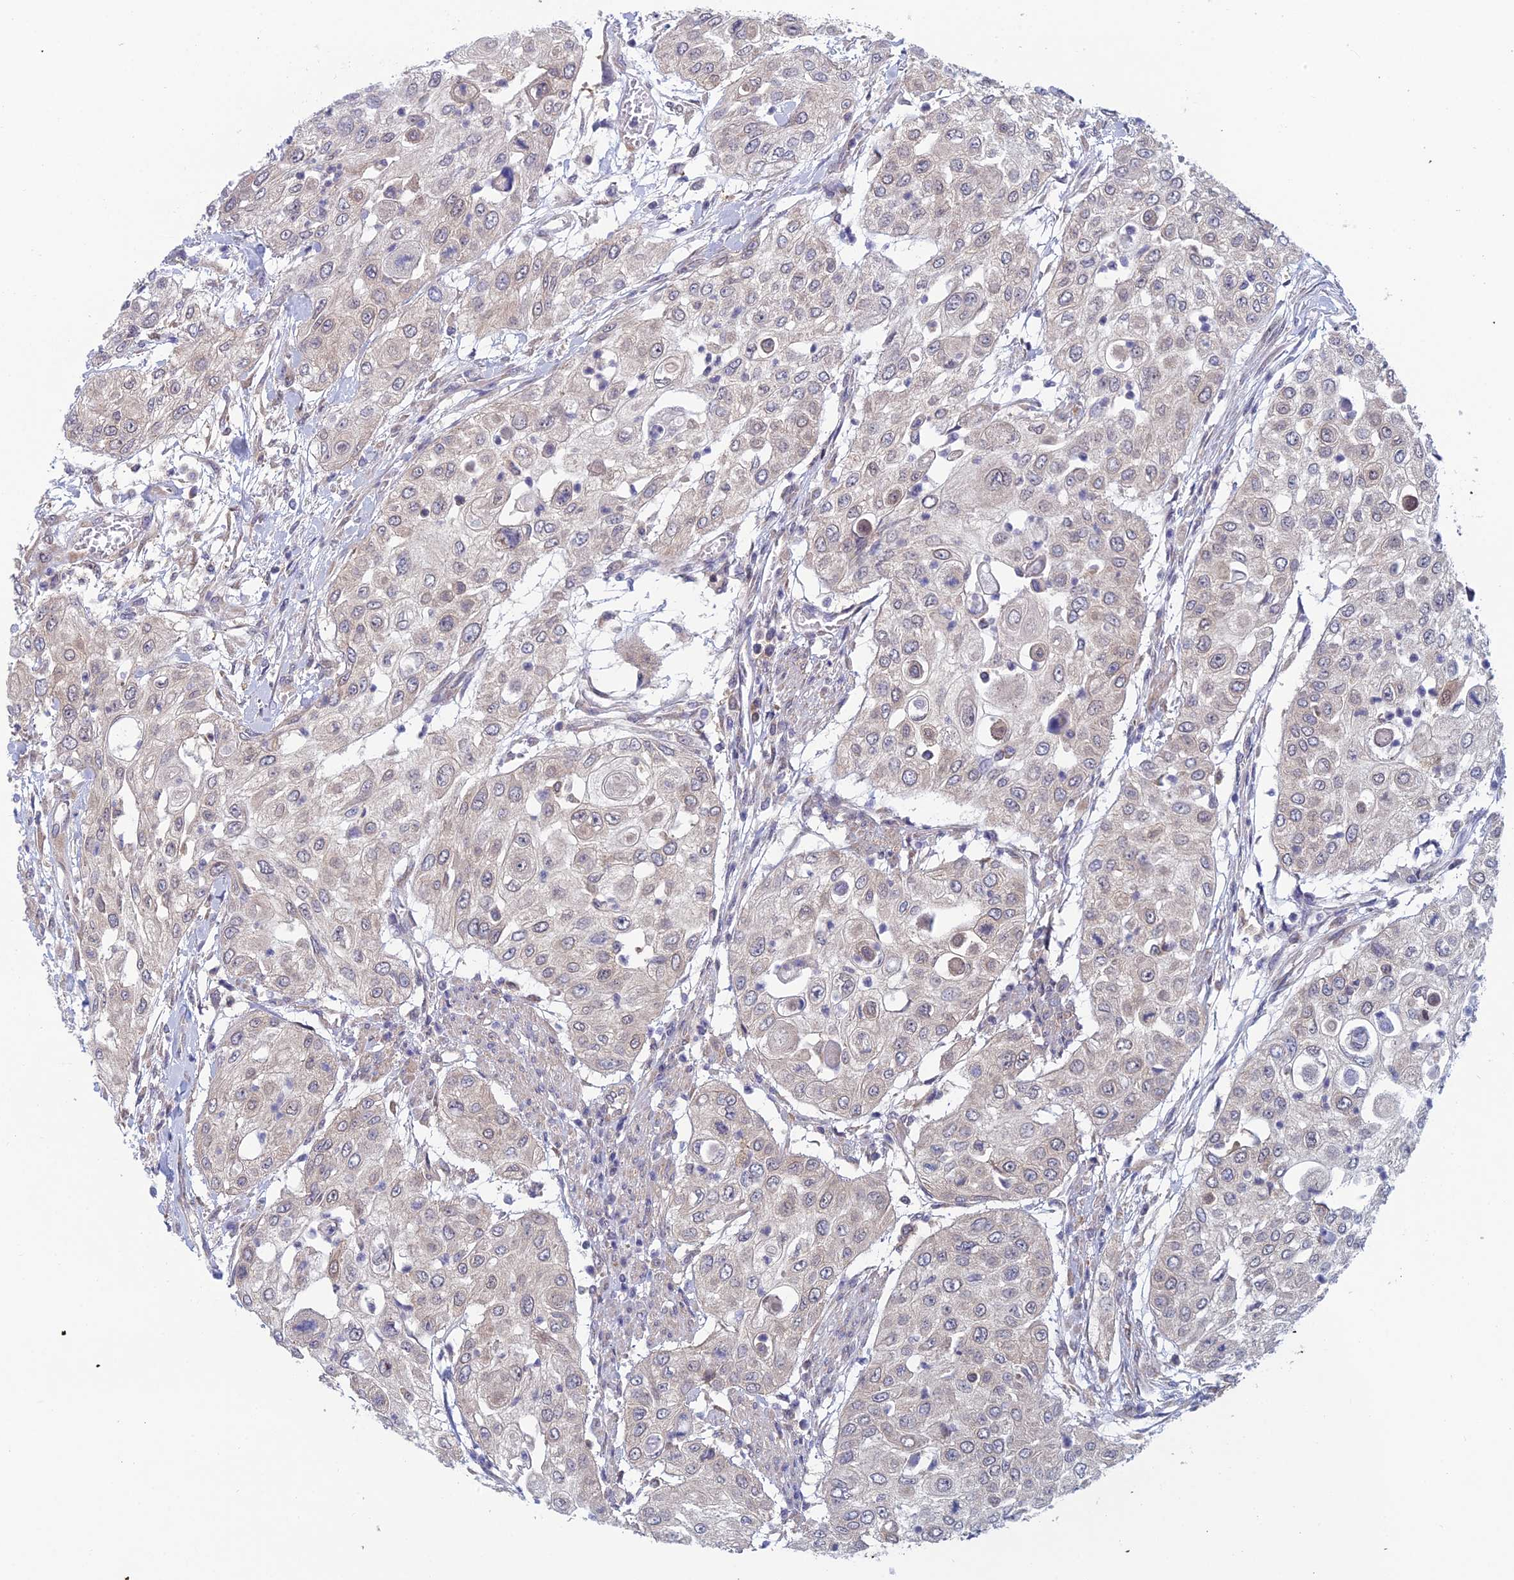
{"staining": {"intensity": "negative", "quantity": "none", "location": "none"}, "tissue": "urothelial cancer", "cell_type": "Tumor cells", "image_type": "cancer", "snomed": [{"axis": "morphology", "description": "Urothelial carcinoma, High grade"}, {"axis": "topography", "description": "Urinary bladder"}], "caption": "Human urothelial cancer stained for a protein using immunohistochemistry demonstrates no expression in tumor cells.", "gene": "SRA1", "patient": {"sex": "female", "age": 79}}